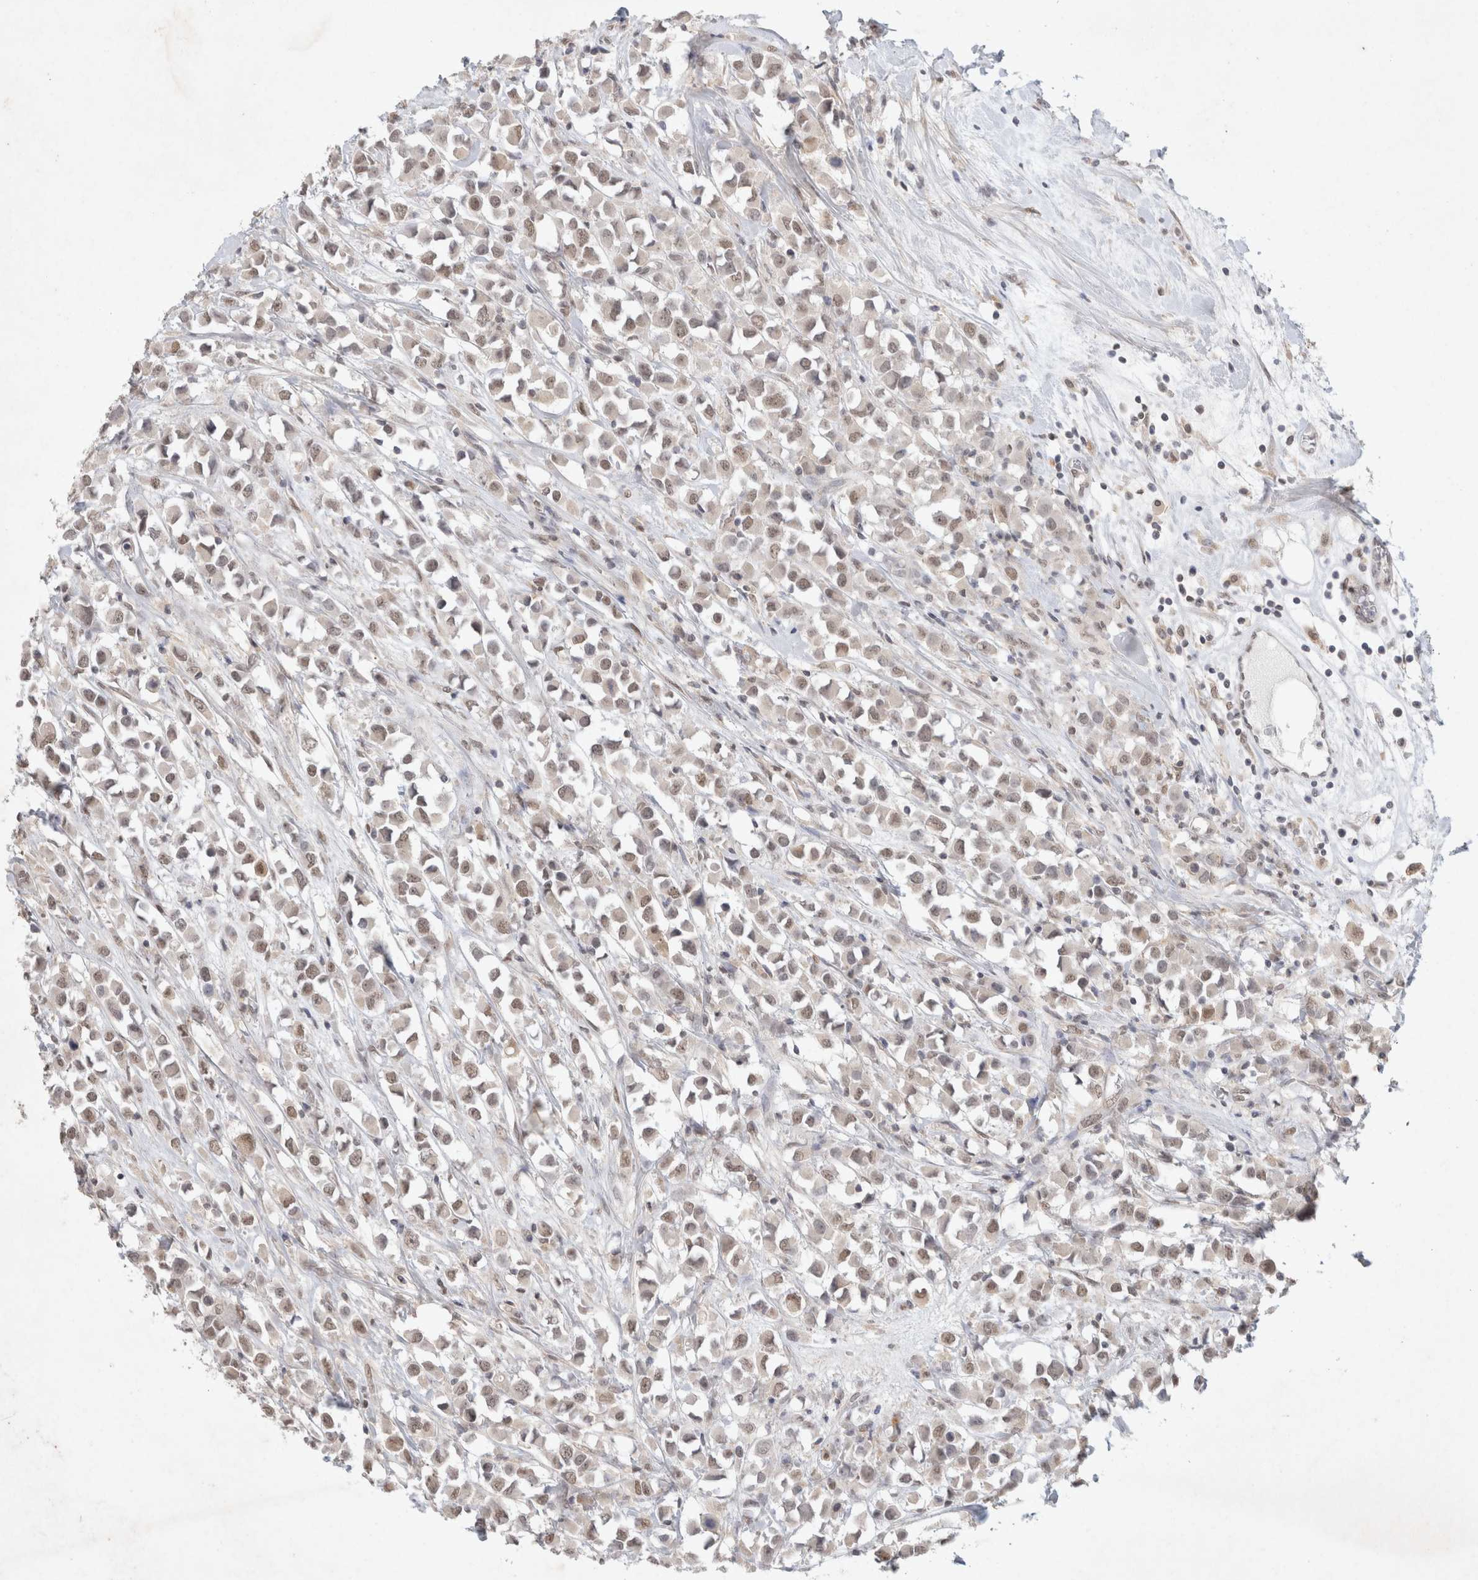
{"staining": {"intensity": "weak", "quantity": ">75%", "location": "nuclear"}, "tissue": "breast cancer", "cell_type": "Tumor cells", "image_type": "cancer", "snomed": [{"axis": "morphology", "description": "Duct carcinoma"}, {"axis": "topography", "description": "Breast"}], "caption": "Immunohistochemistry histopathology image of neoplastic tissue: human breast invasive ductal carcinoma stained using immunohistochemistry (IHC) exhibits low levels of weak protein expression localized specifically in the nuclear of tumor cells, appearing as a nuclear brown color.", "gene": "FBXO42", "patient": {"sex": "female", "age": 61}}